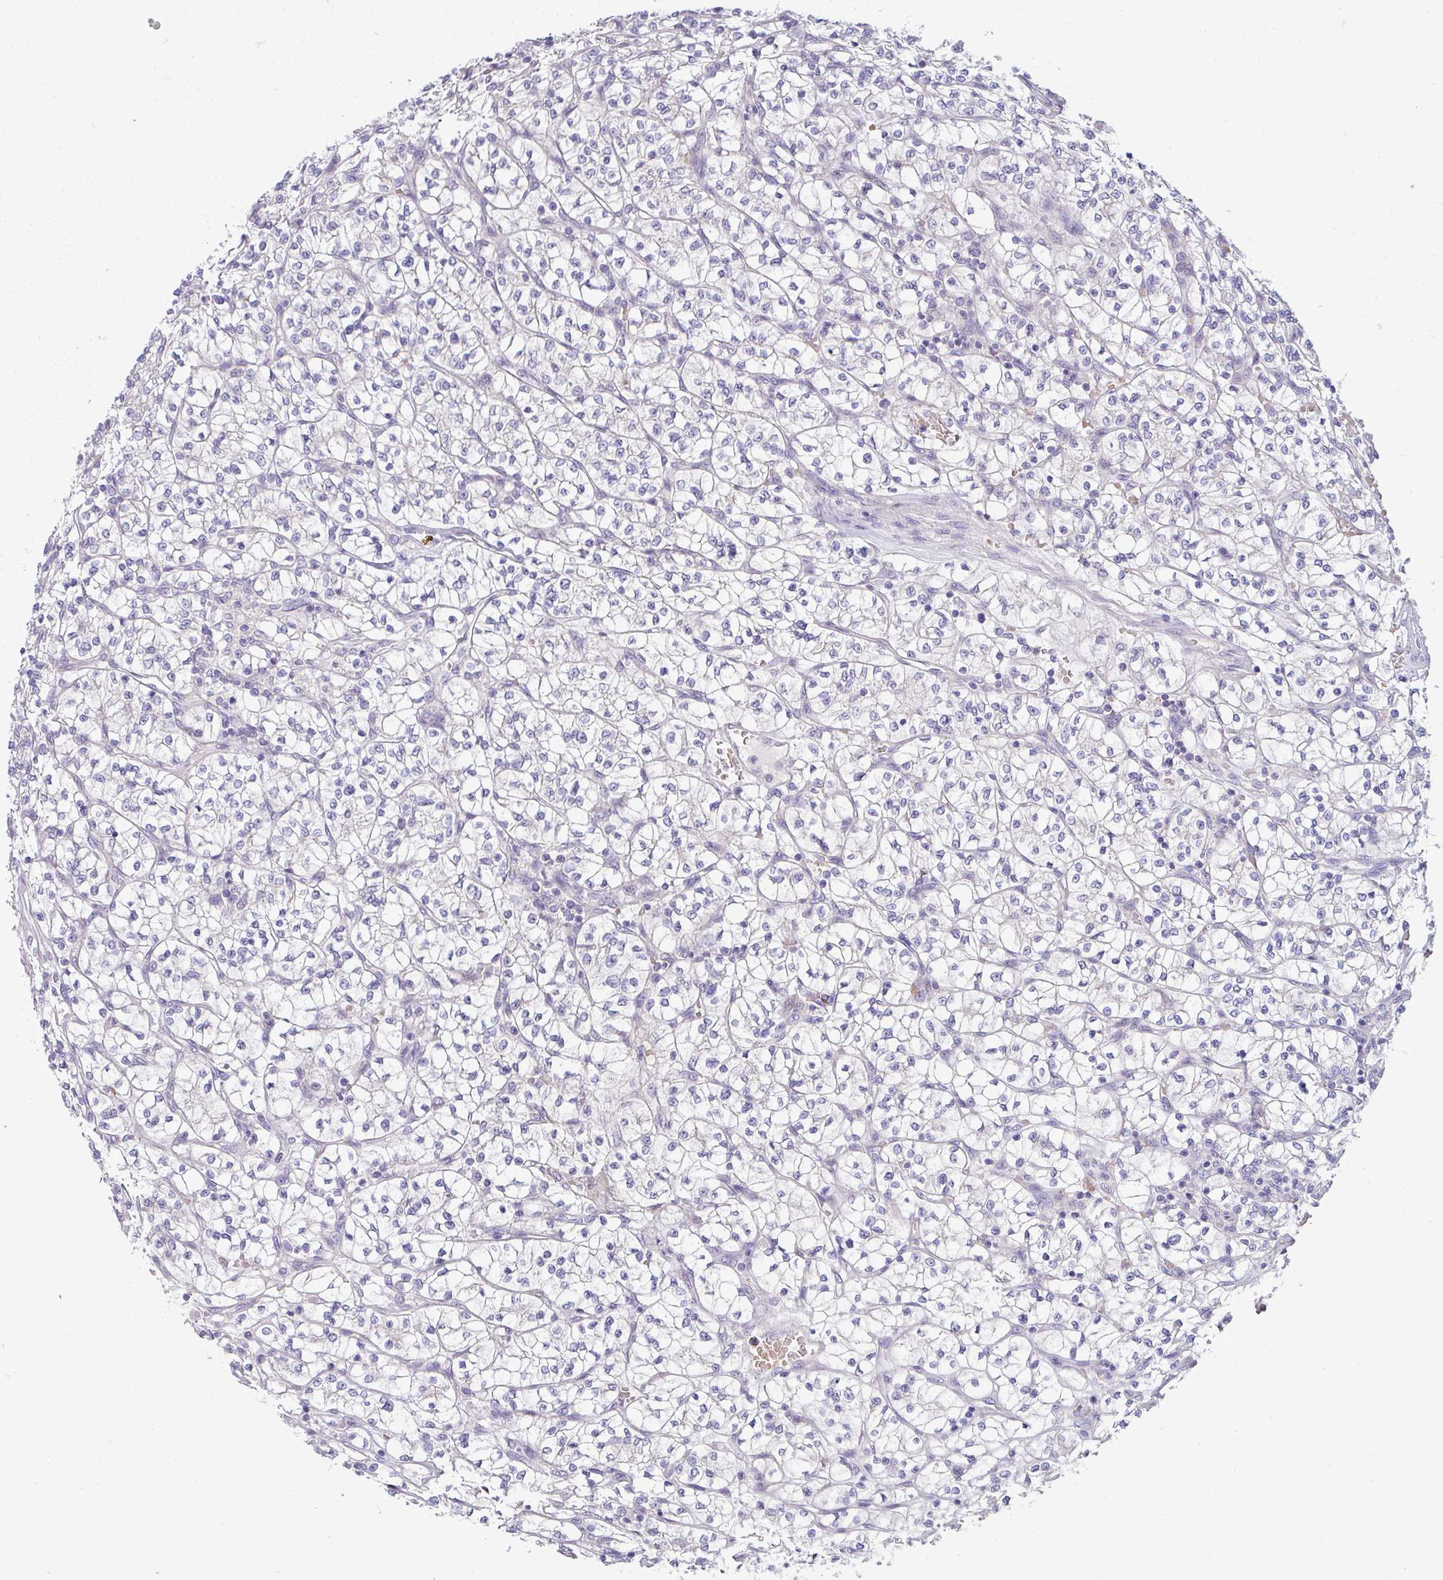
{"staining": {"intensity": "negative", "quantity": "none", "location": "none"}, "tissue": "renal cancer", "cell_type": "Tumor cells", "image_type": "cancer", "snomed": [{"axis": "morphology", "description": "Adenocarcinoma, NOS"}, {"axis": "topography", "description": "Kidney"}], "caption": "Renal cancer (adenocarcinoma) was stained to show a protein in brown. There is no significant expression in tumor cells.", "gene": "ACAP3", "patient": {"sex": "female", "age": 64}}